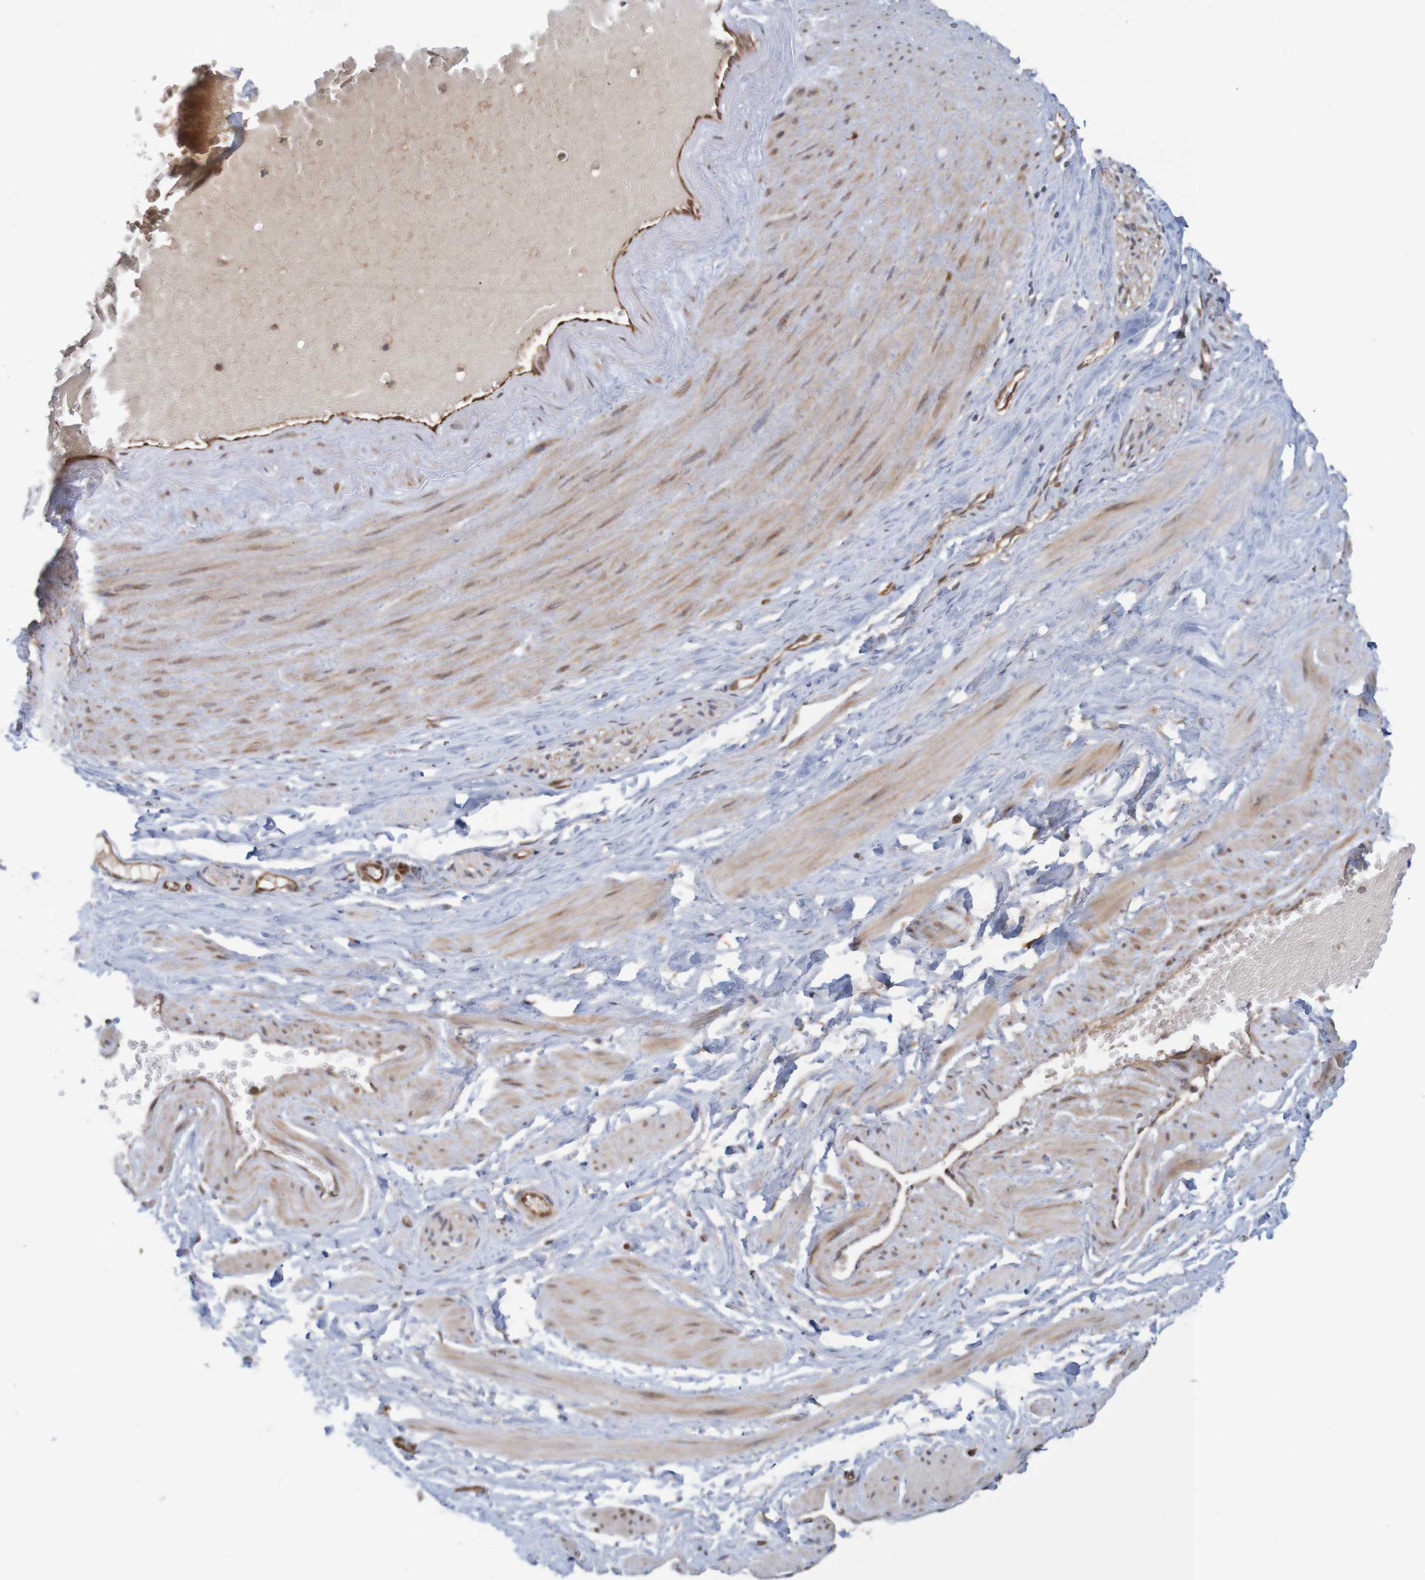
{"staining": {"intensity": "weak", "quantity": ">75%", "location": "cytoplasmic/membranous"}, "tissue": "adipose tissue", "cell_type": "Adipocytes", "image_type": "normal", "snomed": [{"axis": "morphology", "description": "Normal tissue, NOS"}, {"axis": "topography", "description": "Soft tissue"}, {"axis": "topography", "description": "Vascular tissue"}], "caption": "About >75% of adipocytes in normal human adipose tissue demonstrate weak cytoplasmic/membranous protein staining as visualized by brown immunohistochemical staining.", "gene": "MRPL52", "patient": {"sex": "female", "age": 35}}